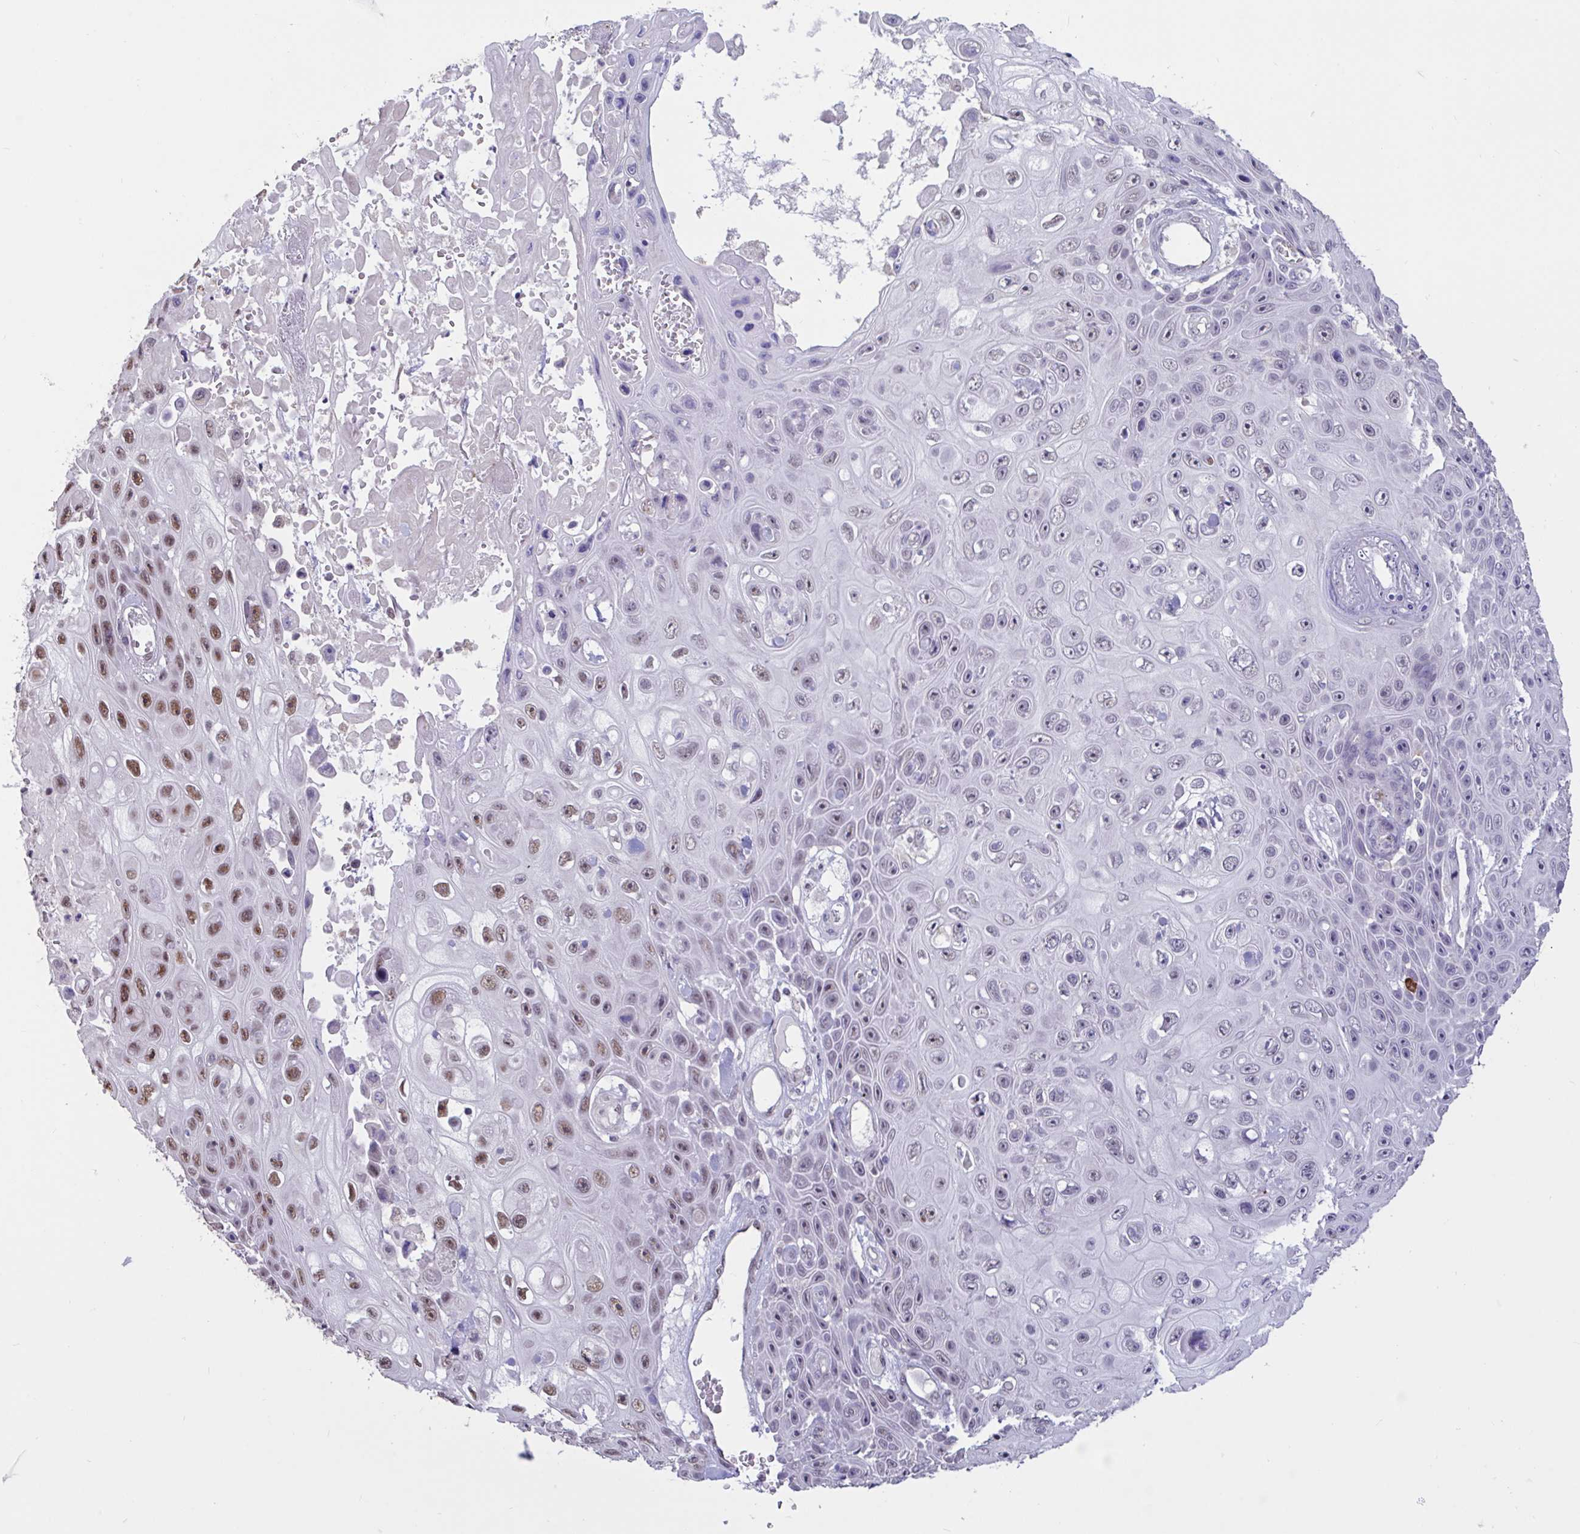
{"staining": {"intensity": "moderate", "quantity": "25%-75%", "location": "nuclear"}, "tissue": "skin cancer", "cell_type": "Tumor cells", "image_type": "cancer", "snomed": [{"axis": "morphology", "description": "Squamous cell carcinoma, NOS"}, {"axis": "topography", "description": "Skin"}], "caption": "Moderate nuclear positivity for a protein is identified in about 25%-75% of tumor cells of skin cancer (squamous cell carcinoma) using immunohistochemistry (IHC).", "gene": "DDX39A", "patient": {"sex": "male", "age": 82}}